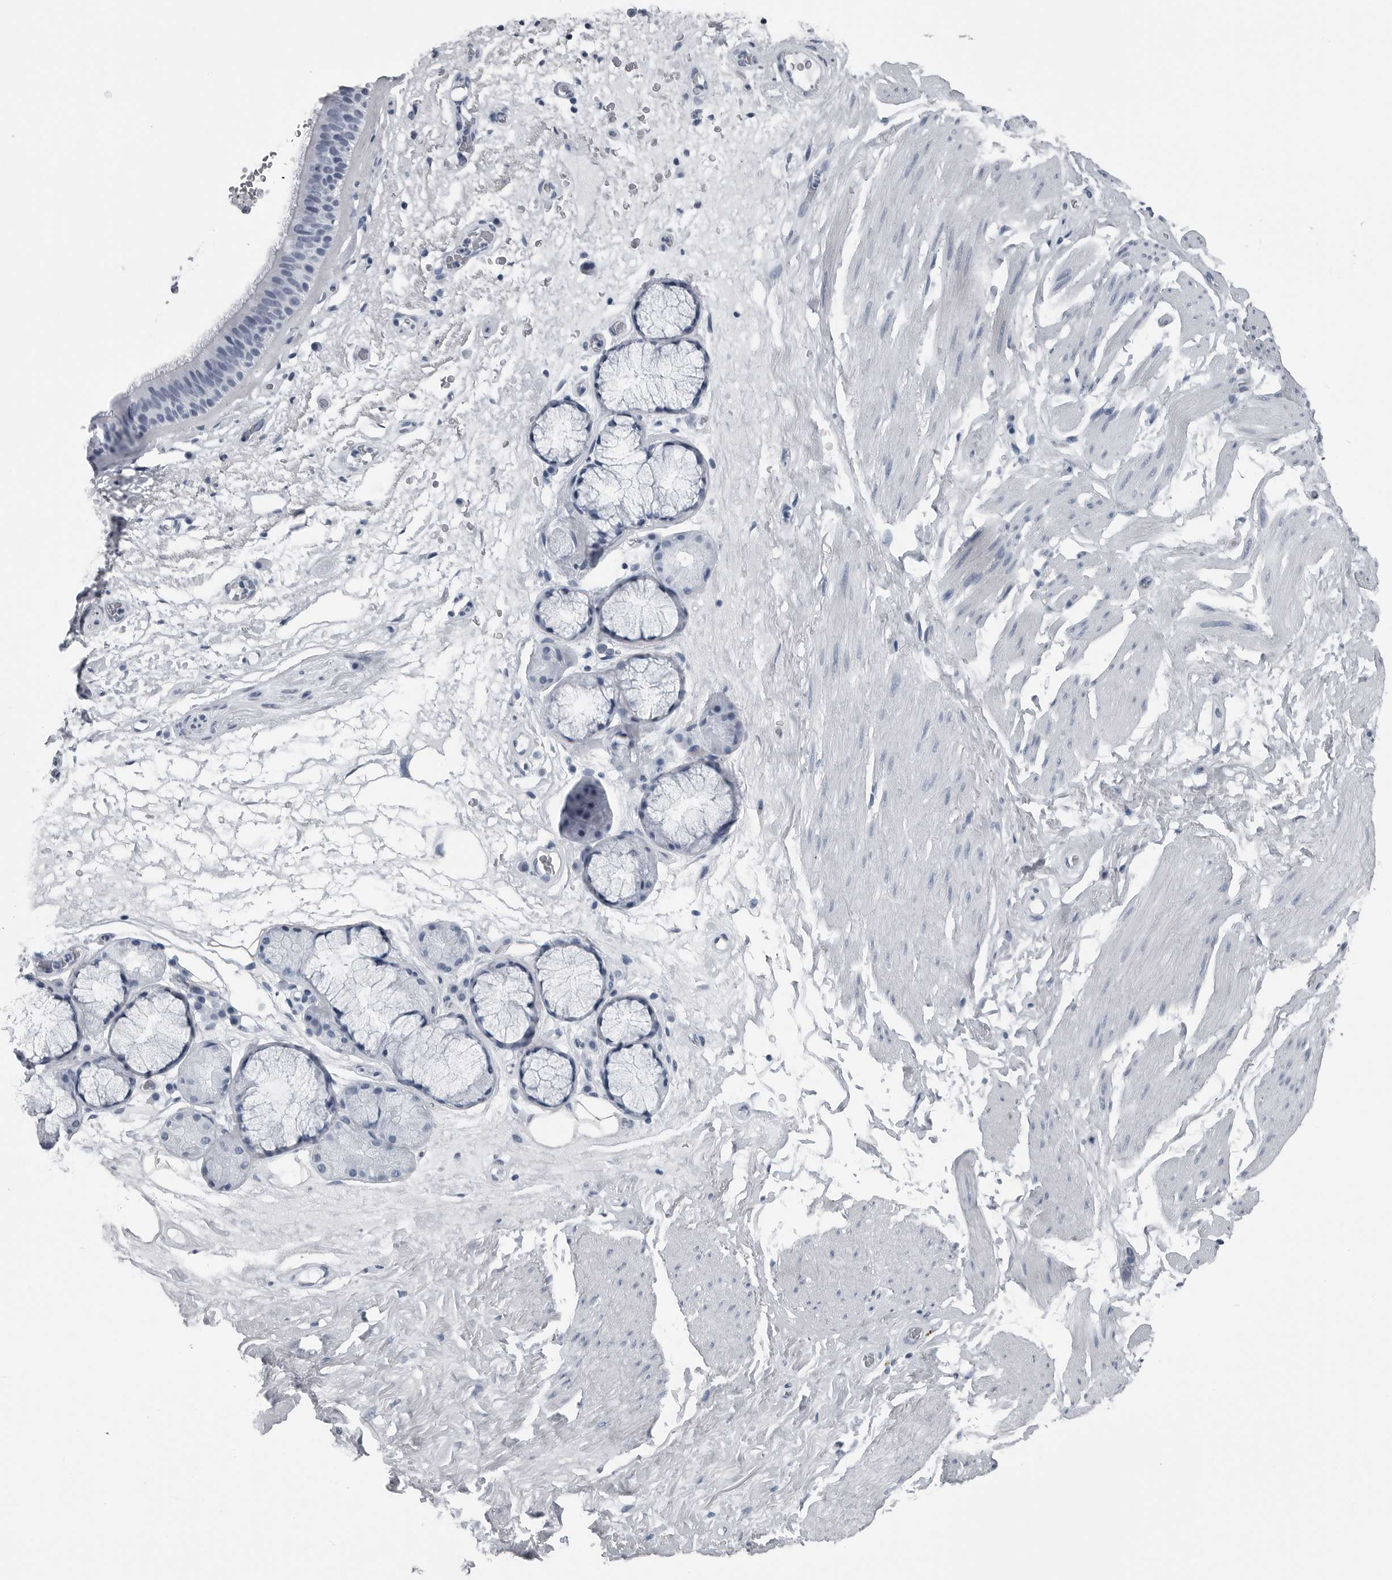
{"staining": {"intensity": "negative", "quantity": "none", "location": "none"}, "tissue": "bronchus", "cell_type": "Respiratory epithelial cells", "image_type": "normal", "snomed": [{"axis": "morphology", "description": "Normal tissue, NOS"}, {"axis": "topography", "description": "Cartilage tissue"}], "caption": "Immunohistochemistry (IHC) histopathology image of normal bronchus stained for a protein (brown), which reveals no positivity in respiratory epithelial cells. (DAB (3,3'-diaminobenzidine) IHC with hematoxylin counter stain).", "gene": "SPINK1", "patient": {"sex": "female", "age": 63}}